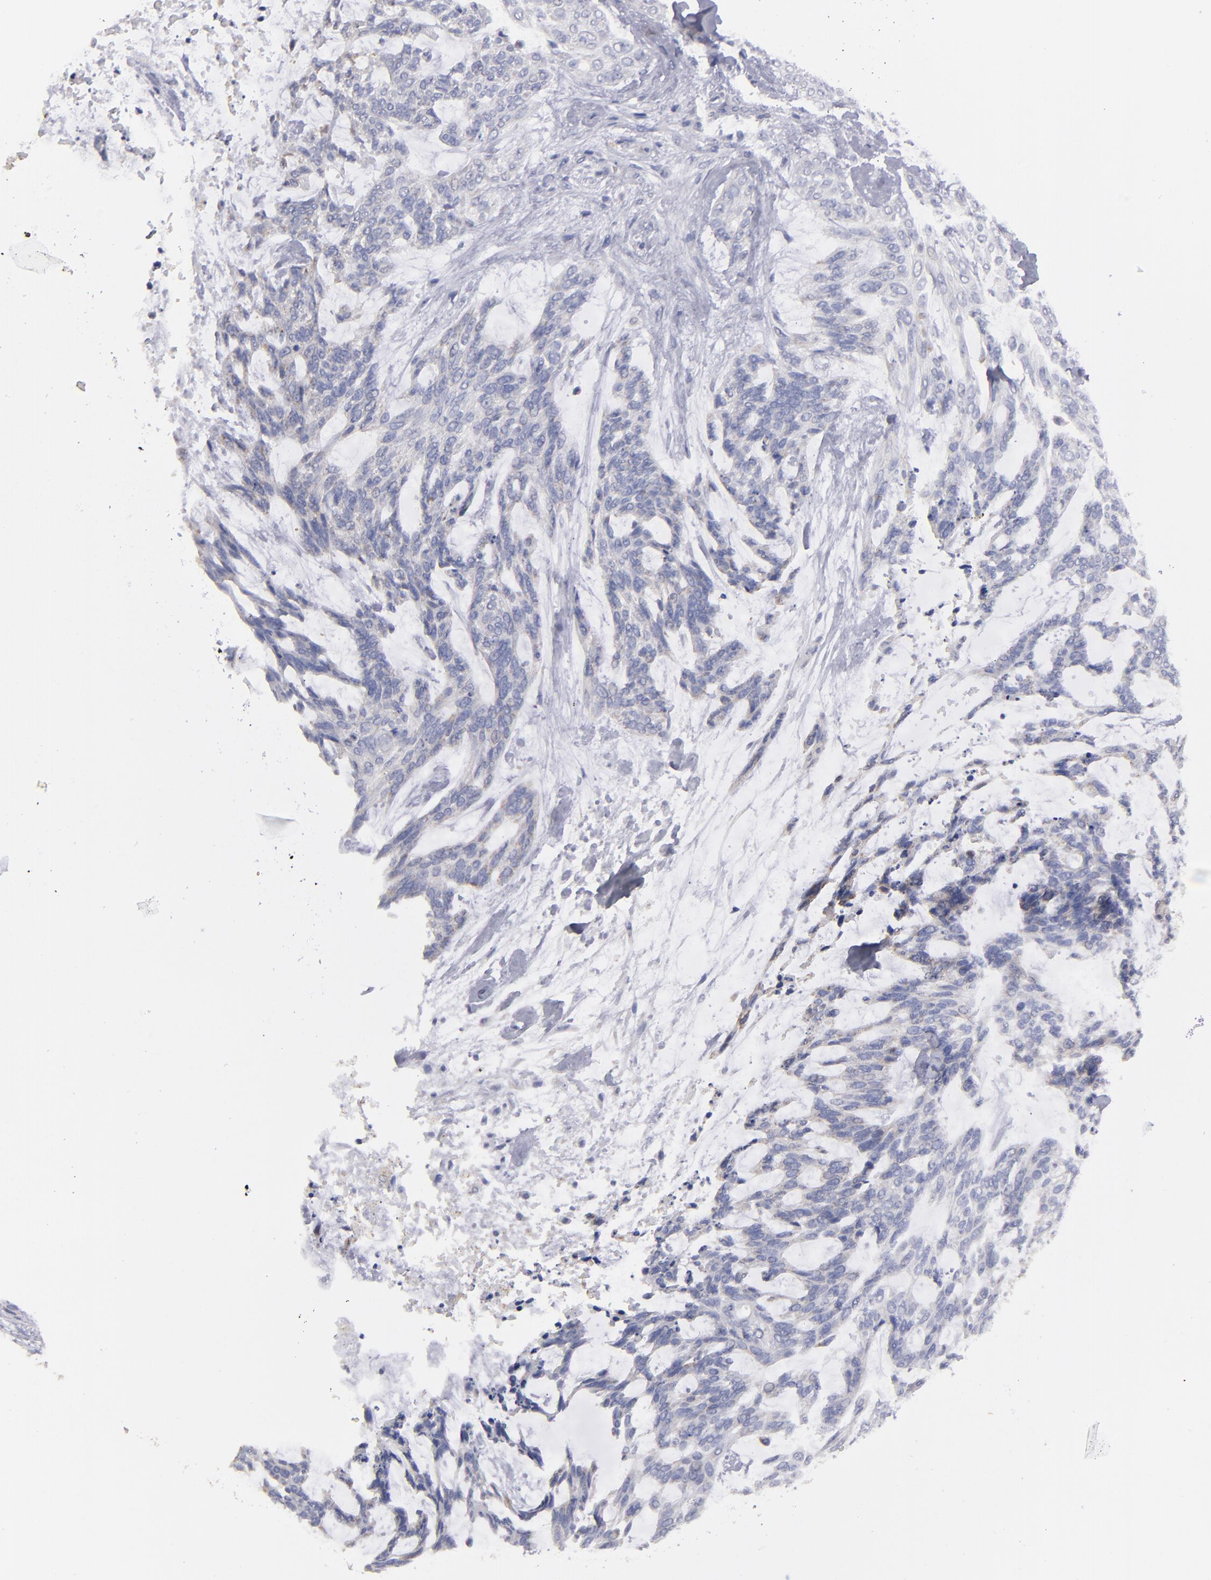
{"staining": {"intensity": "negative", "quantity": "none", "location": "none"}, "tissue": "skin cancer", "cell_type": "Tumor cells", "image_type": "cancer", "snomed": [{"axis": "morphology", "description": "Normal tissue, NOS"}, {"axis": "morphology", "description": "Basal cell carcinoma"}, {"axis": "topography", "description": "Skin"}], "caption": "Tumor cells are negative for brown protein staining in skin cancer. Brightfield microscopy of immunohistochemistry stained with DAB (brown) and hematoxylin (blue), captured at high magnification.", "gene": "FGR", "patient": {"sex": "female", "age": 71}}